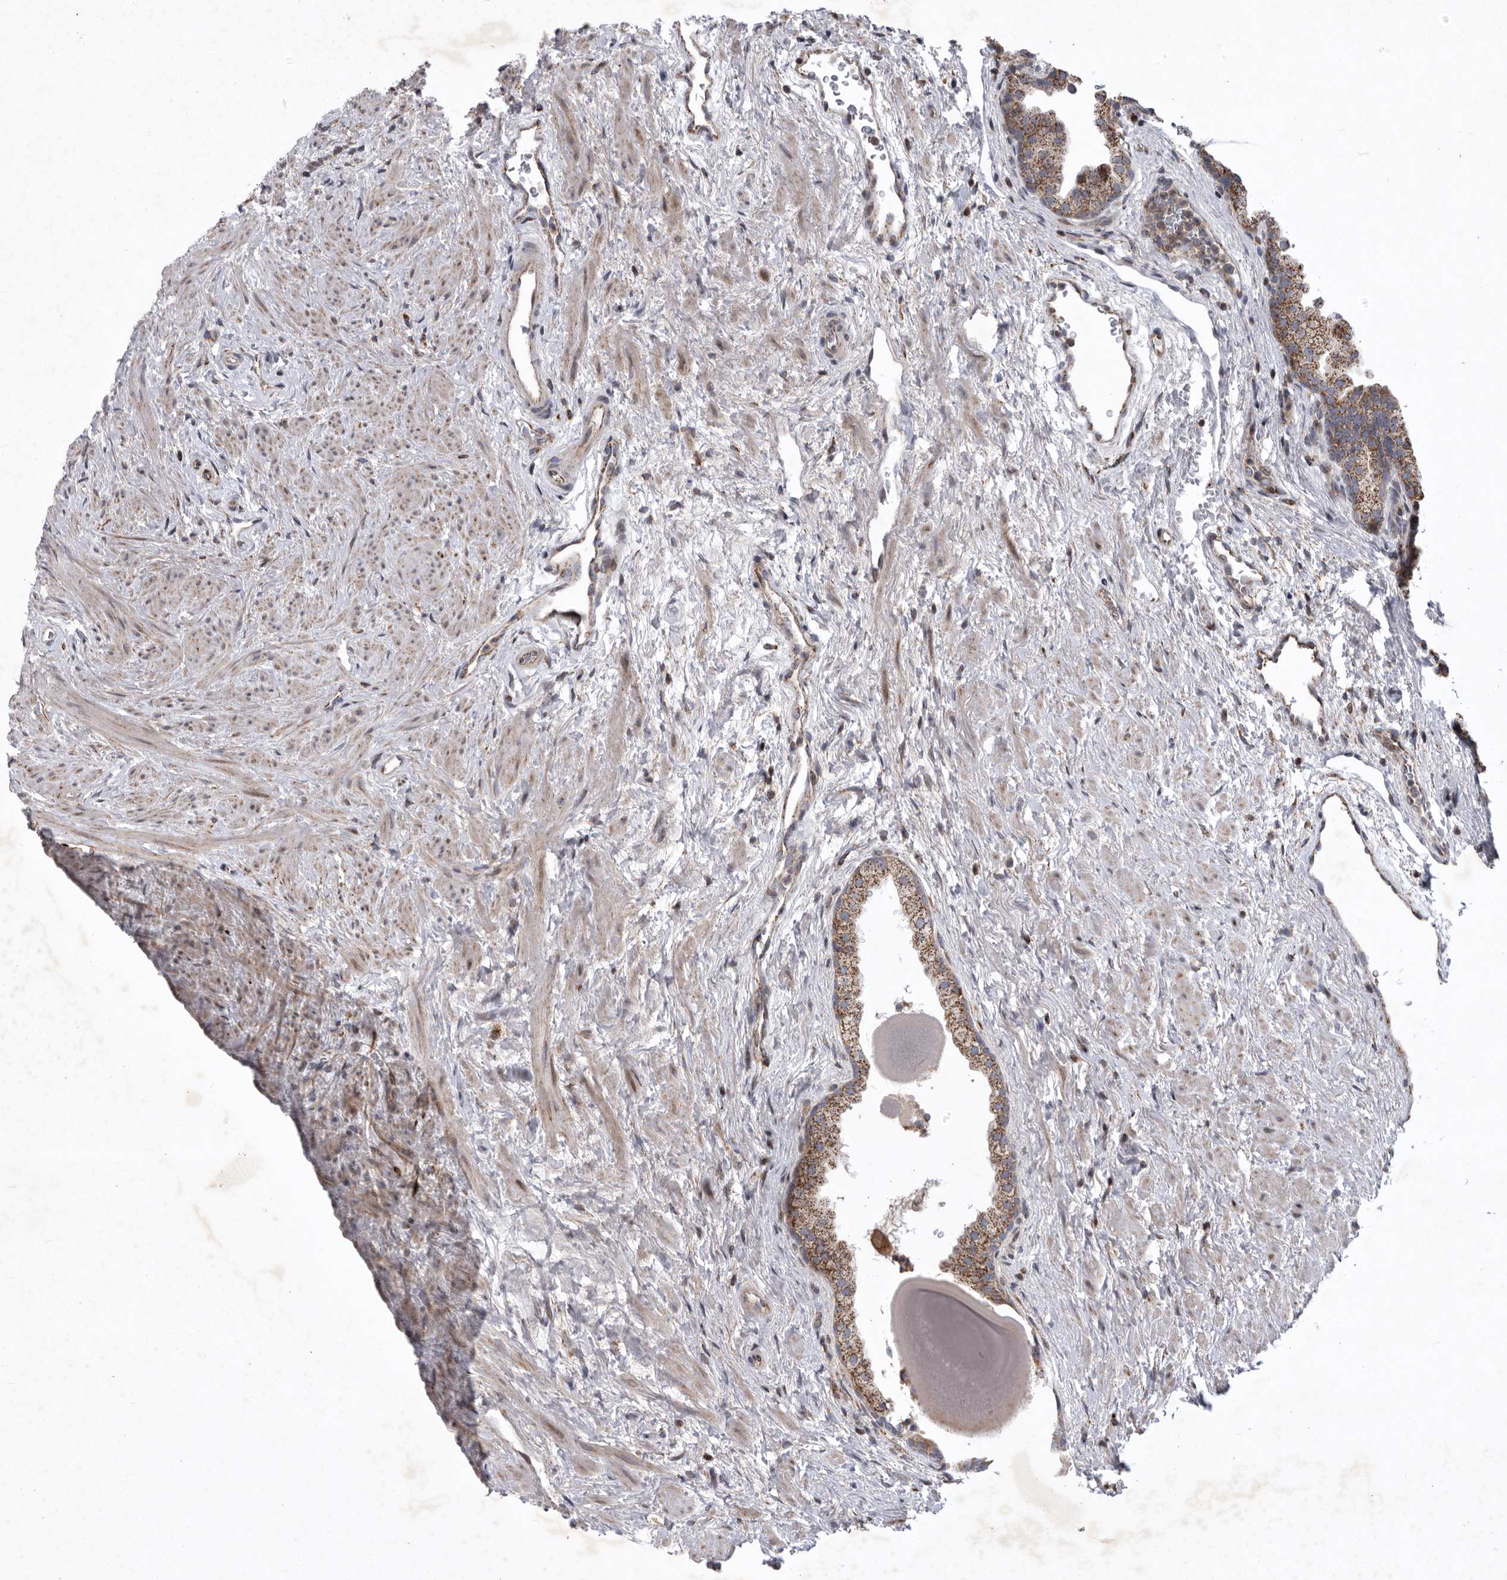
{"staining": {"intensity": "moderate", "quantity": ">75%", "location": "cytoplasmic/membranous"}, "tissue": "prostate", "cell_type": "Glandular cells", "image_type": "normal", "snomed": [{"axis": "morphology", "description": "Normal tissue, NOS"}, {"axis": "topography", "description": "Prostate"}], "caption": "Immunohistochemistry of normal human prostate shows medium levels of moderate cytoplasmic/membranous positivity in about >75% of glandular cells. (DAB IHC with brightfield microscopy, high magnification).", "gene": "MPZL1", "patient": {"sex": "male", "age": 48}}